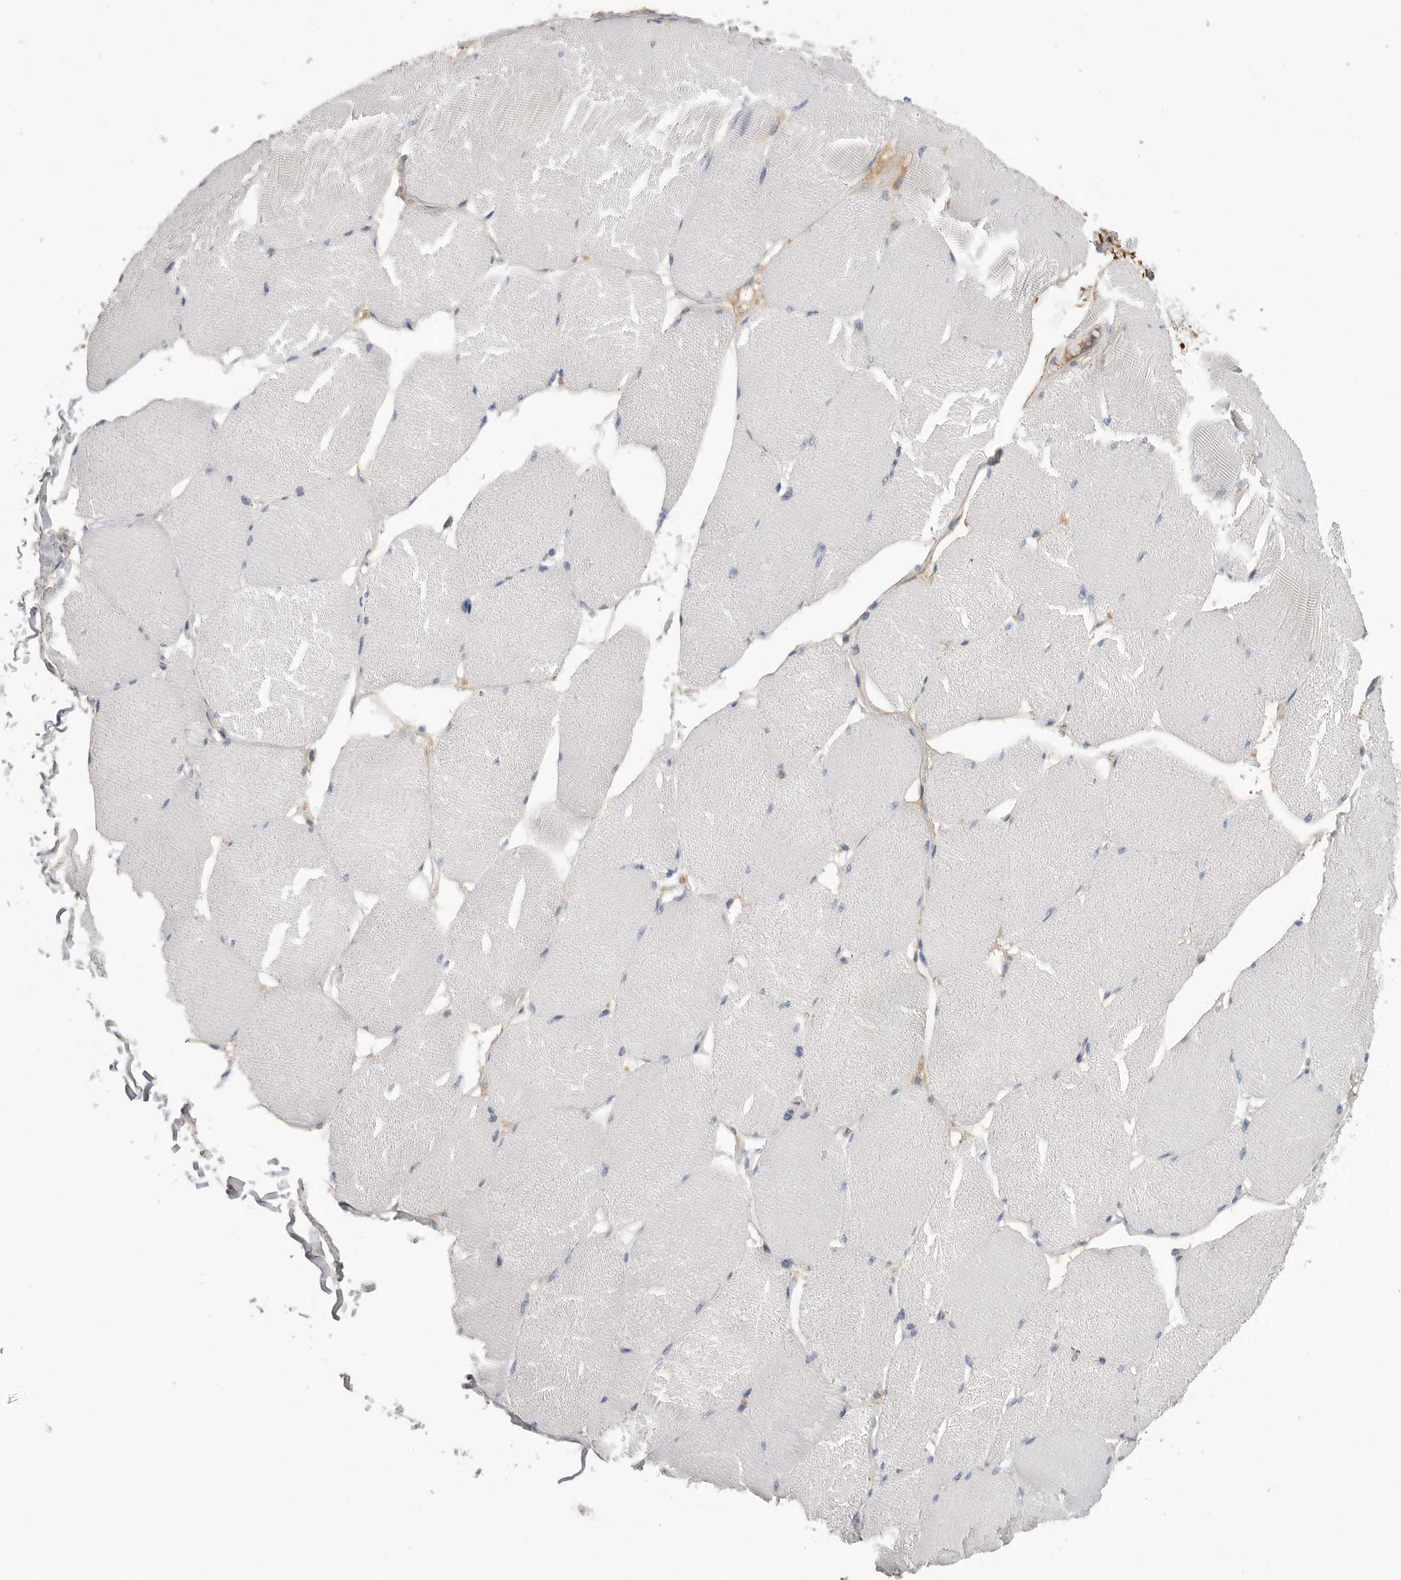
{"staining": {"intensity": "negative", "quantity": "none", "location": "none"}, "tissue": "skeletal muscle", "cell_type": "Myocytes", "image_type": "normal", "snomed": [{"axis": "morphology", "description": "Normal tissue, NOS"}, {"axis": "topography", "description": "Skin"}, {"axis": "topography", "description": "Skeletal muscle"}], "caption": "DAB (3,3'-diaminobenzidine) immunohistochemical staining of benign human skeletal muscle shows no significant expression in myocytes. (Brightfield microscopy of DAB IHC at high magnification).", "gene": "SDC3", "patient": {"sex": "male", "age": 83}}